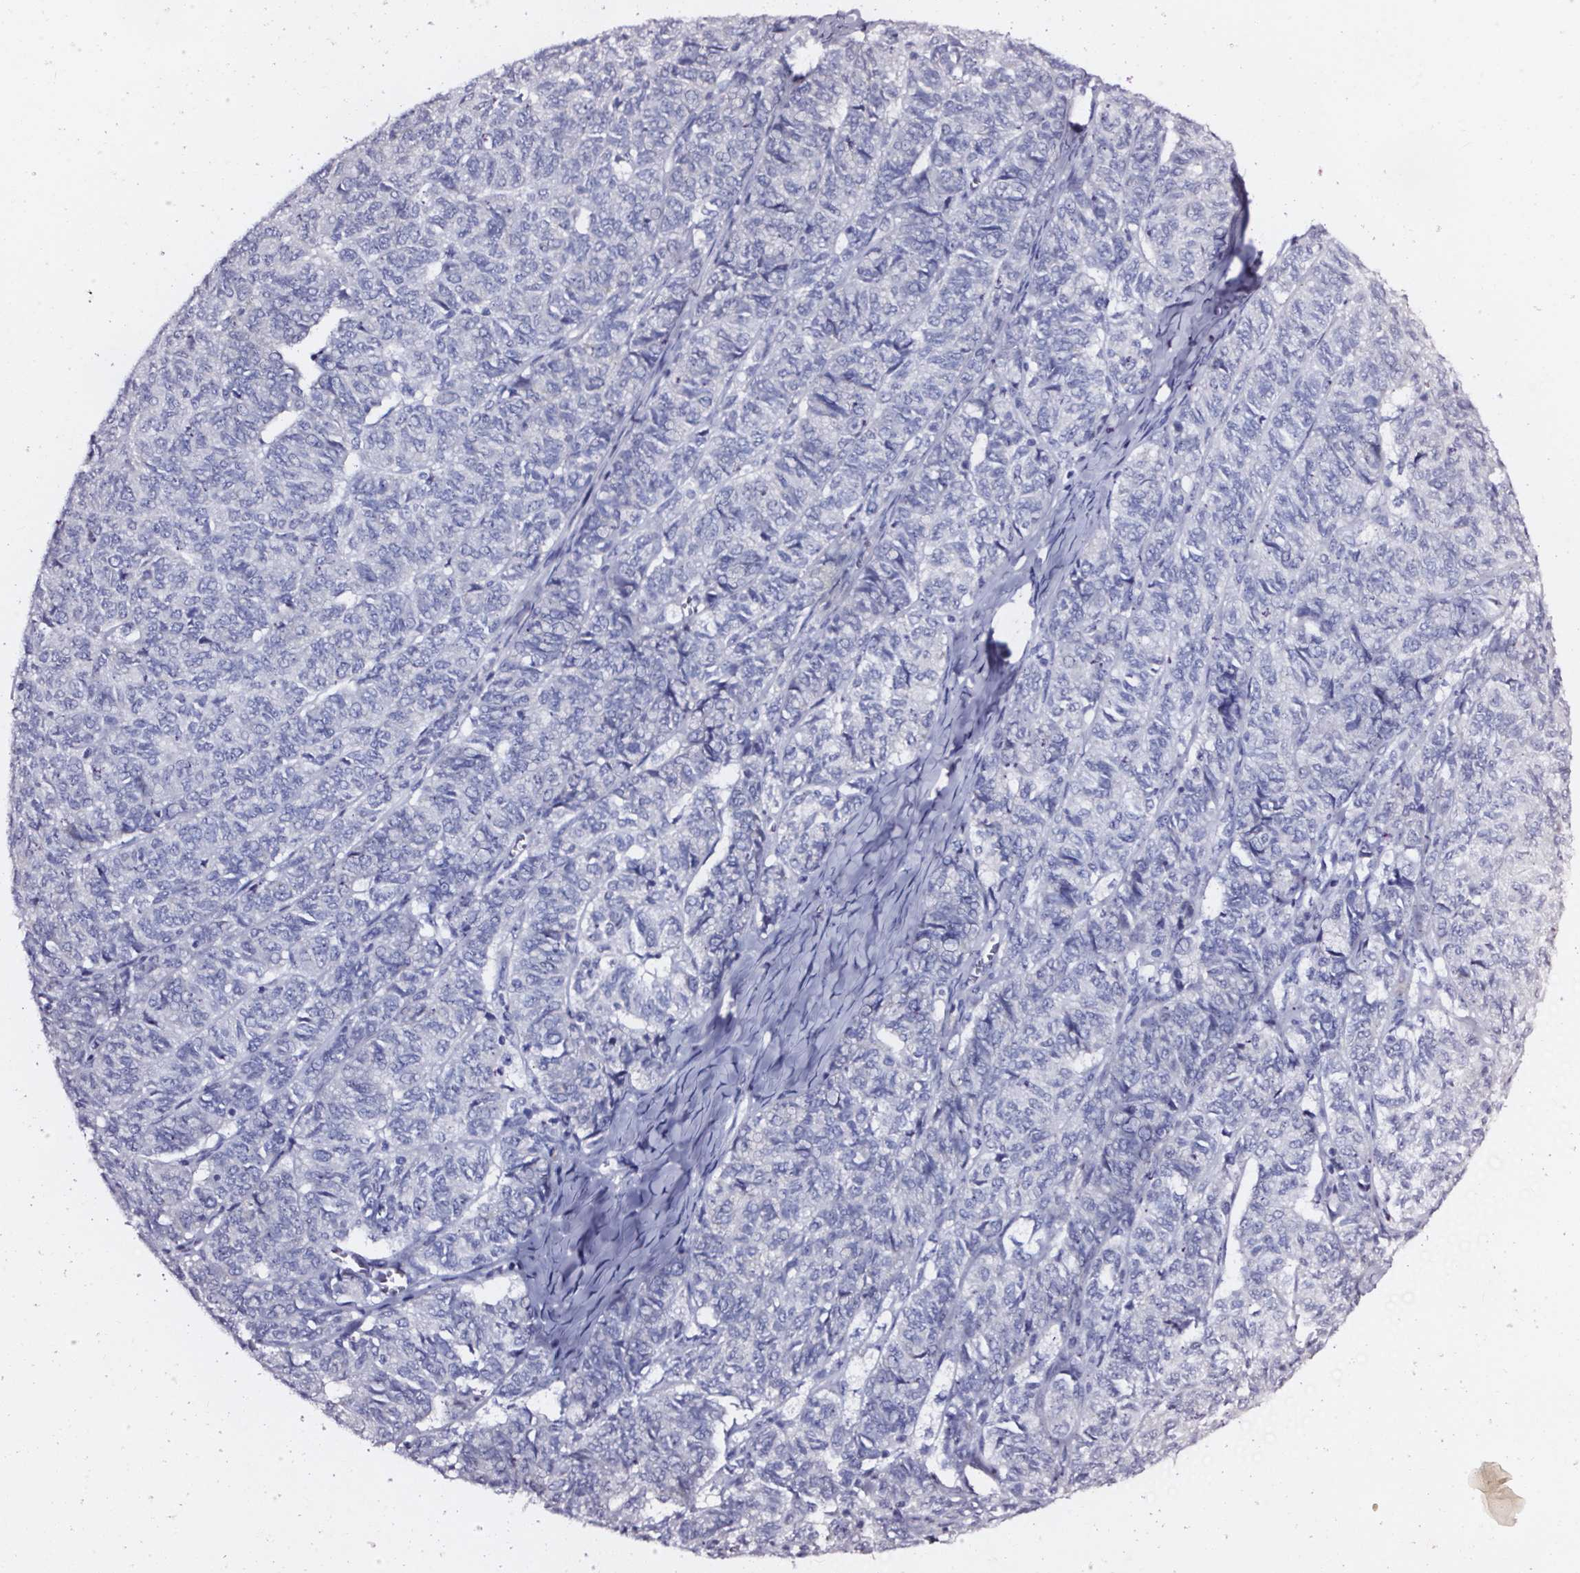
{"staining": {"intensity": "negative", "quantity": "none", "location": "none"}, "tissue": "ovarian cancer", "cell_type": "Tumor cells", "image_type": "cancer", "snomed": [{"axis": "morphology", "description": "Carcinoma, endometroid"}, {"axis": "topography", "description": "Ovary"}], "caption": "The immunohistochemistry micrograph has no significant positivity in tumor cells of ovarian endometroid carcinoma tissue.", "gene": "ELAVL2", "patient": {"sex": "female", "age": 80}}